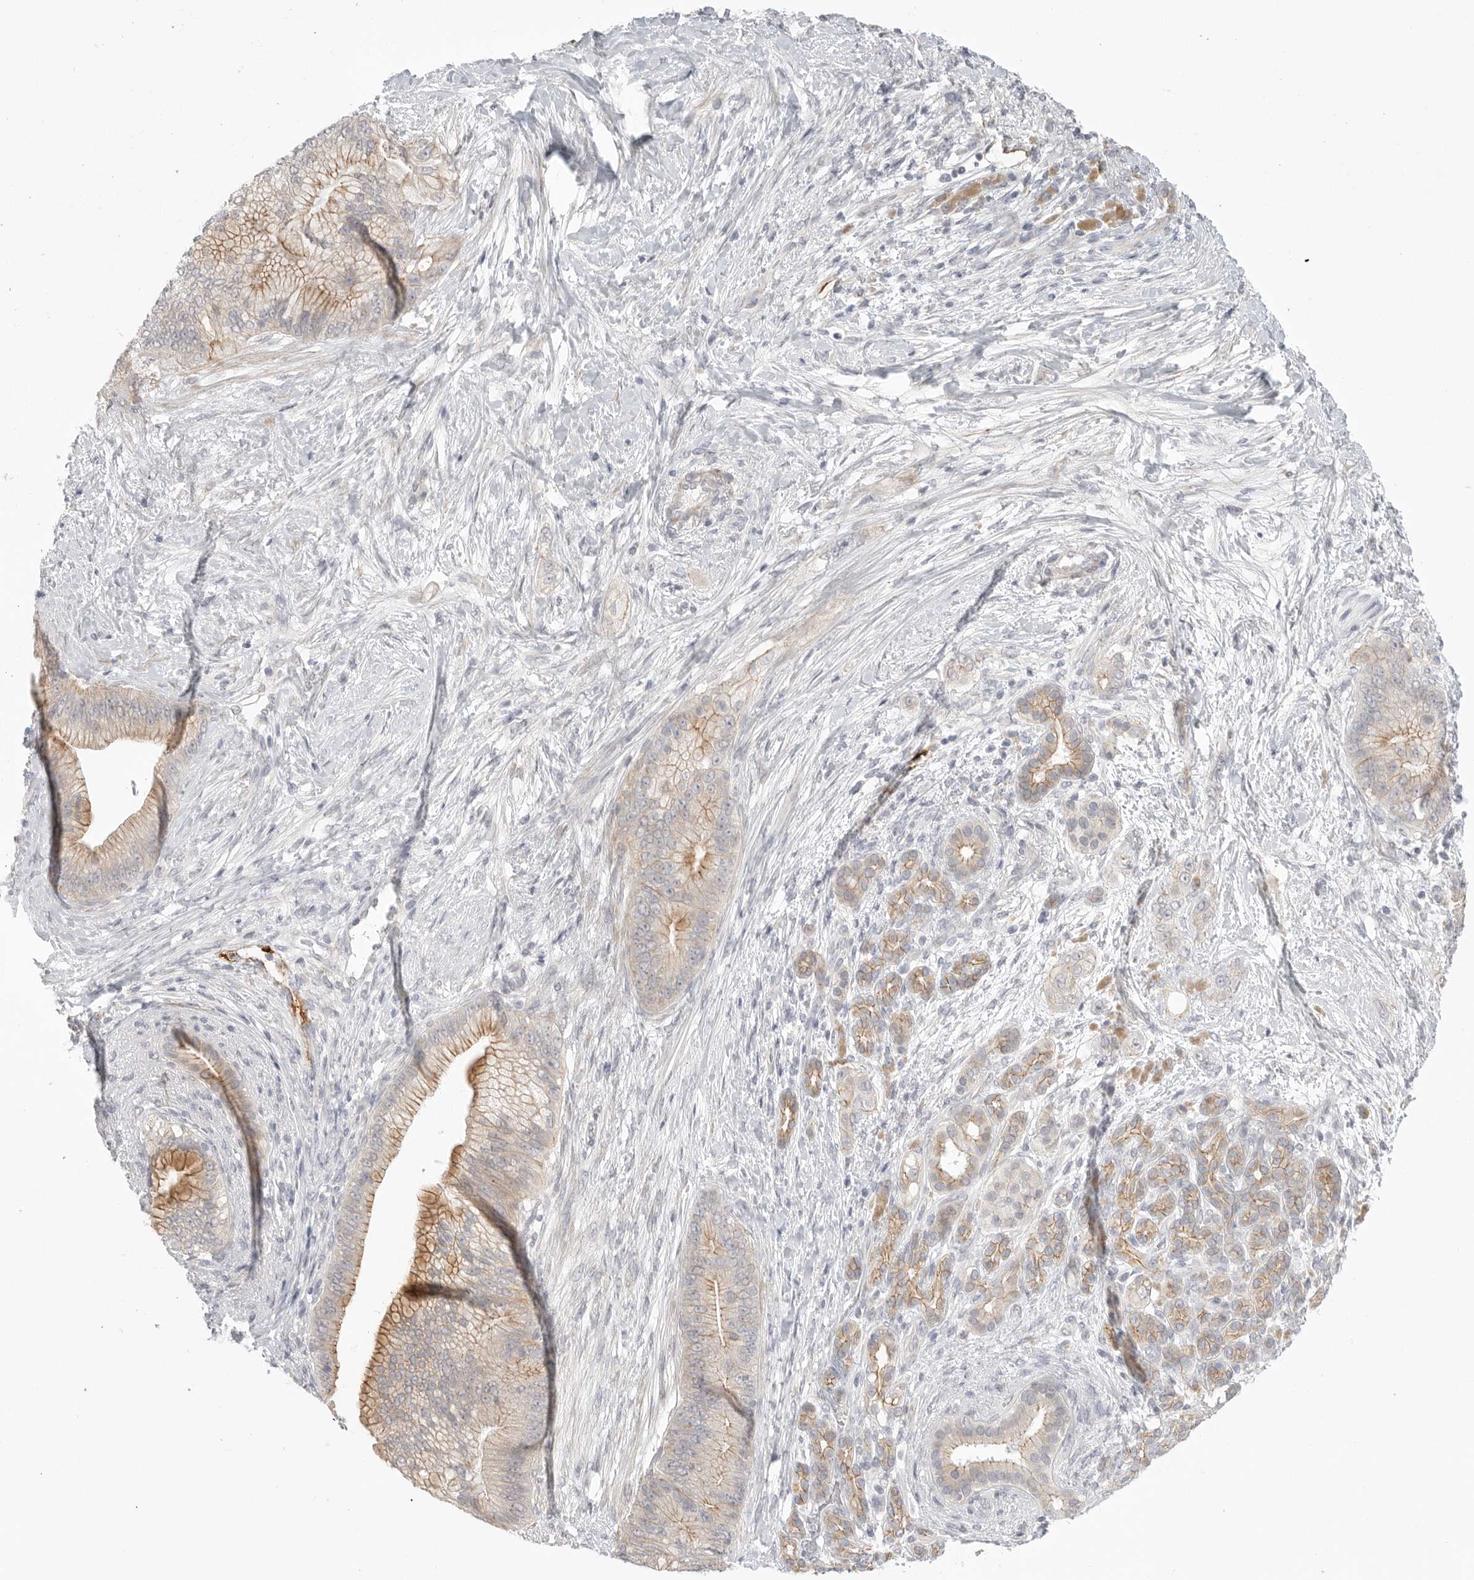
{"staining": {"intensity": "weak", "quantity": "25%-75%", "location": "cytoplasmic/membranous"}, "tissue": "pancreatic cancer", "cell_type": "Tumor cells", "image_type": "cancer", "snomed": [{"axis": "morphology", "description": "Adenocarcinoma, NOS"}, {"axis": "topography", "description": "Pancreas"}], "caption": "Human pancreatic cancer stained with a brown dye demonstrates weak cytoplasmic/membranous positive positivity in approximately 25%-75% of tumor cells.", "gene": "STAB2", "patient": {"sex": "male", "age": 53}}